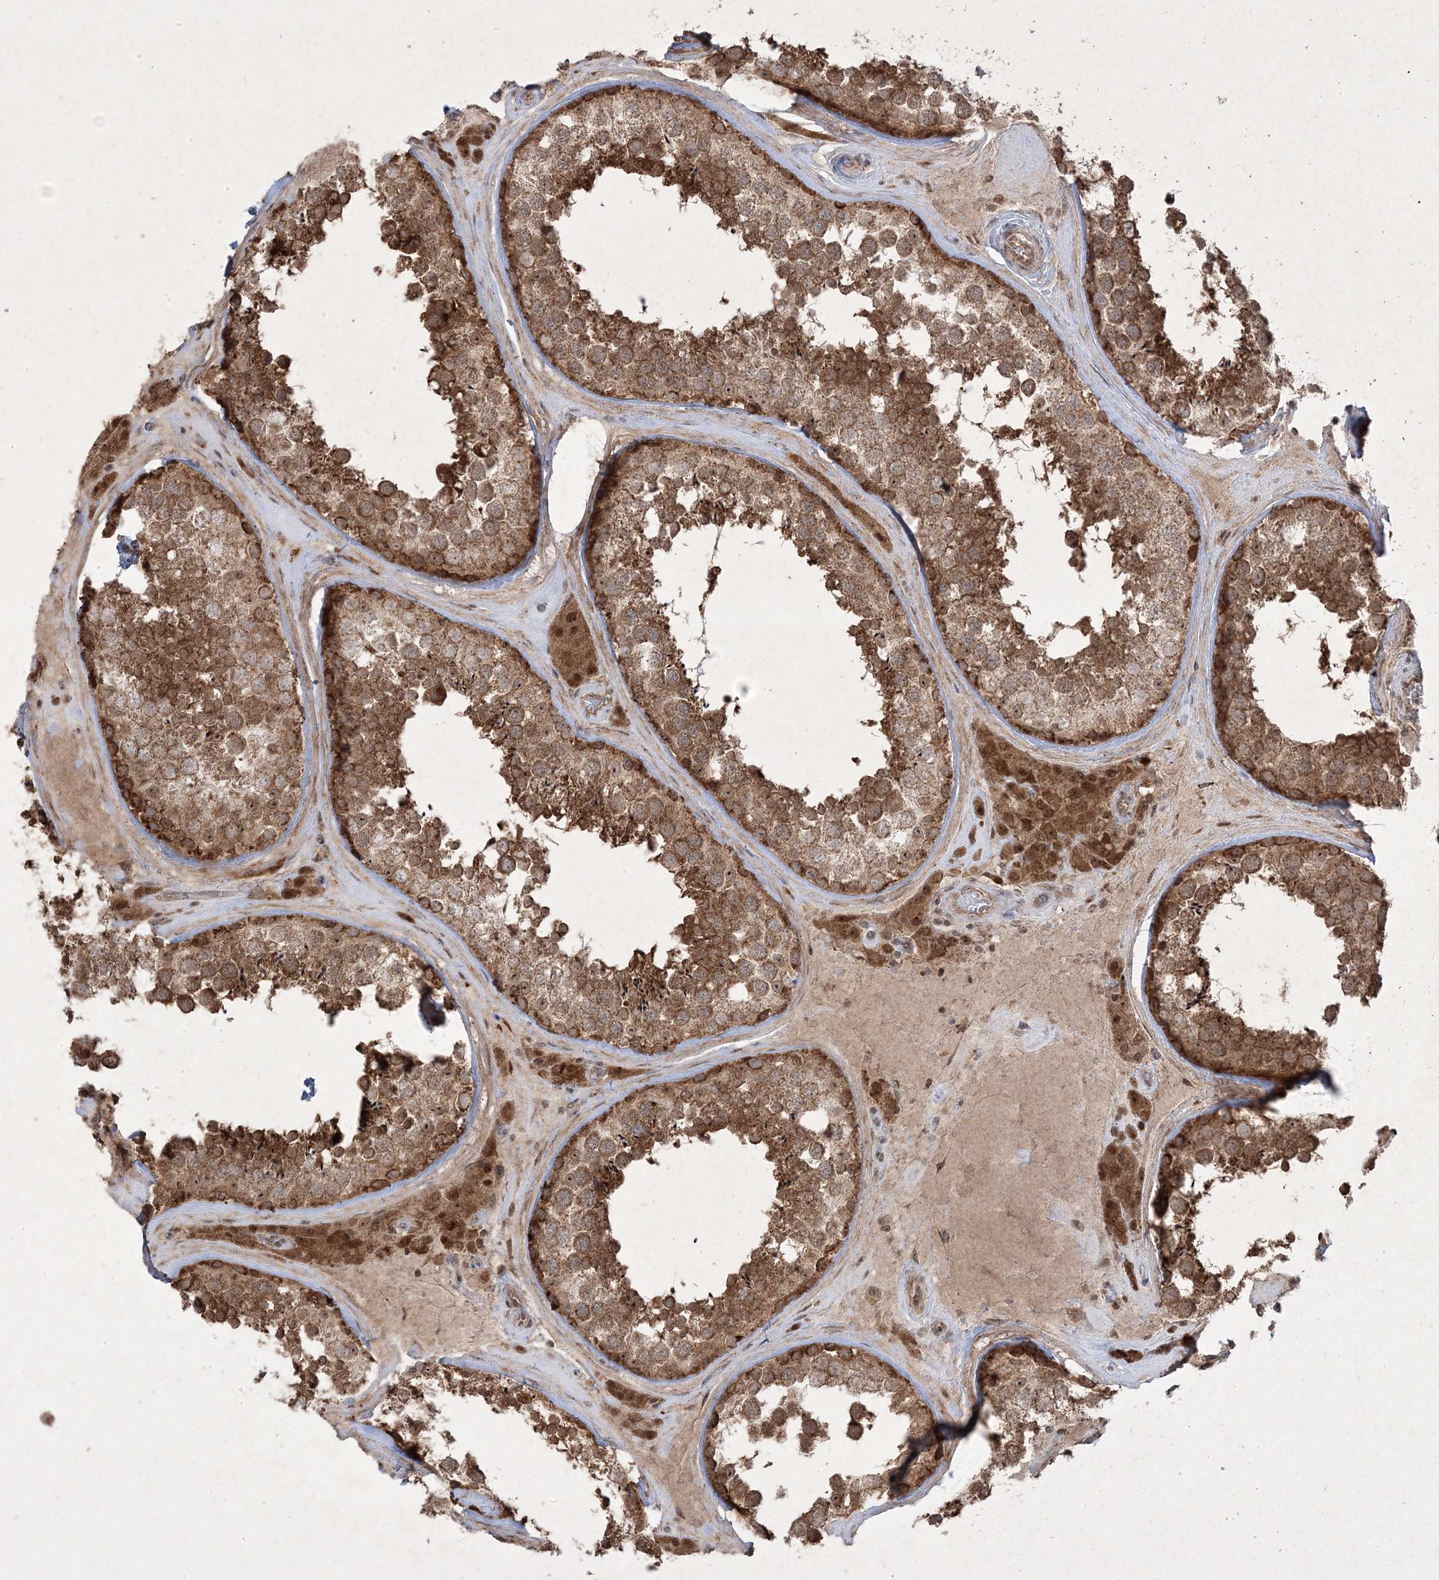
{"staining": {"intensity": "strong", "quantity": ">75%", "location": "cytoplasmic/membranous,nuclear"}, "tissue": "testis", "cell_type": "Cells in seminiferous ducts", "image_type": "normal", "snomed": [{"axis": "morphology", "description": "Normal tissue, NOS"}, {"axis": "topography", "description": "Testis"}], "caption": "IHC of unremarkable human testis displays high levels of strong cytoplasmic/membranous,nuclear positivity in approximately >75% of cells in seminiferous ducts. Nuclei are stained in blue.", "gene": "PLEKHM2", "patient": {"sex": "male", "age": 46}}